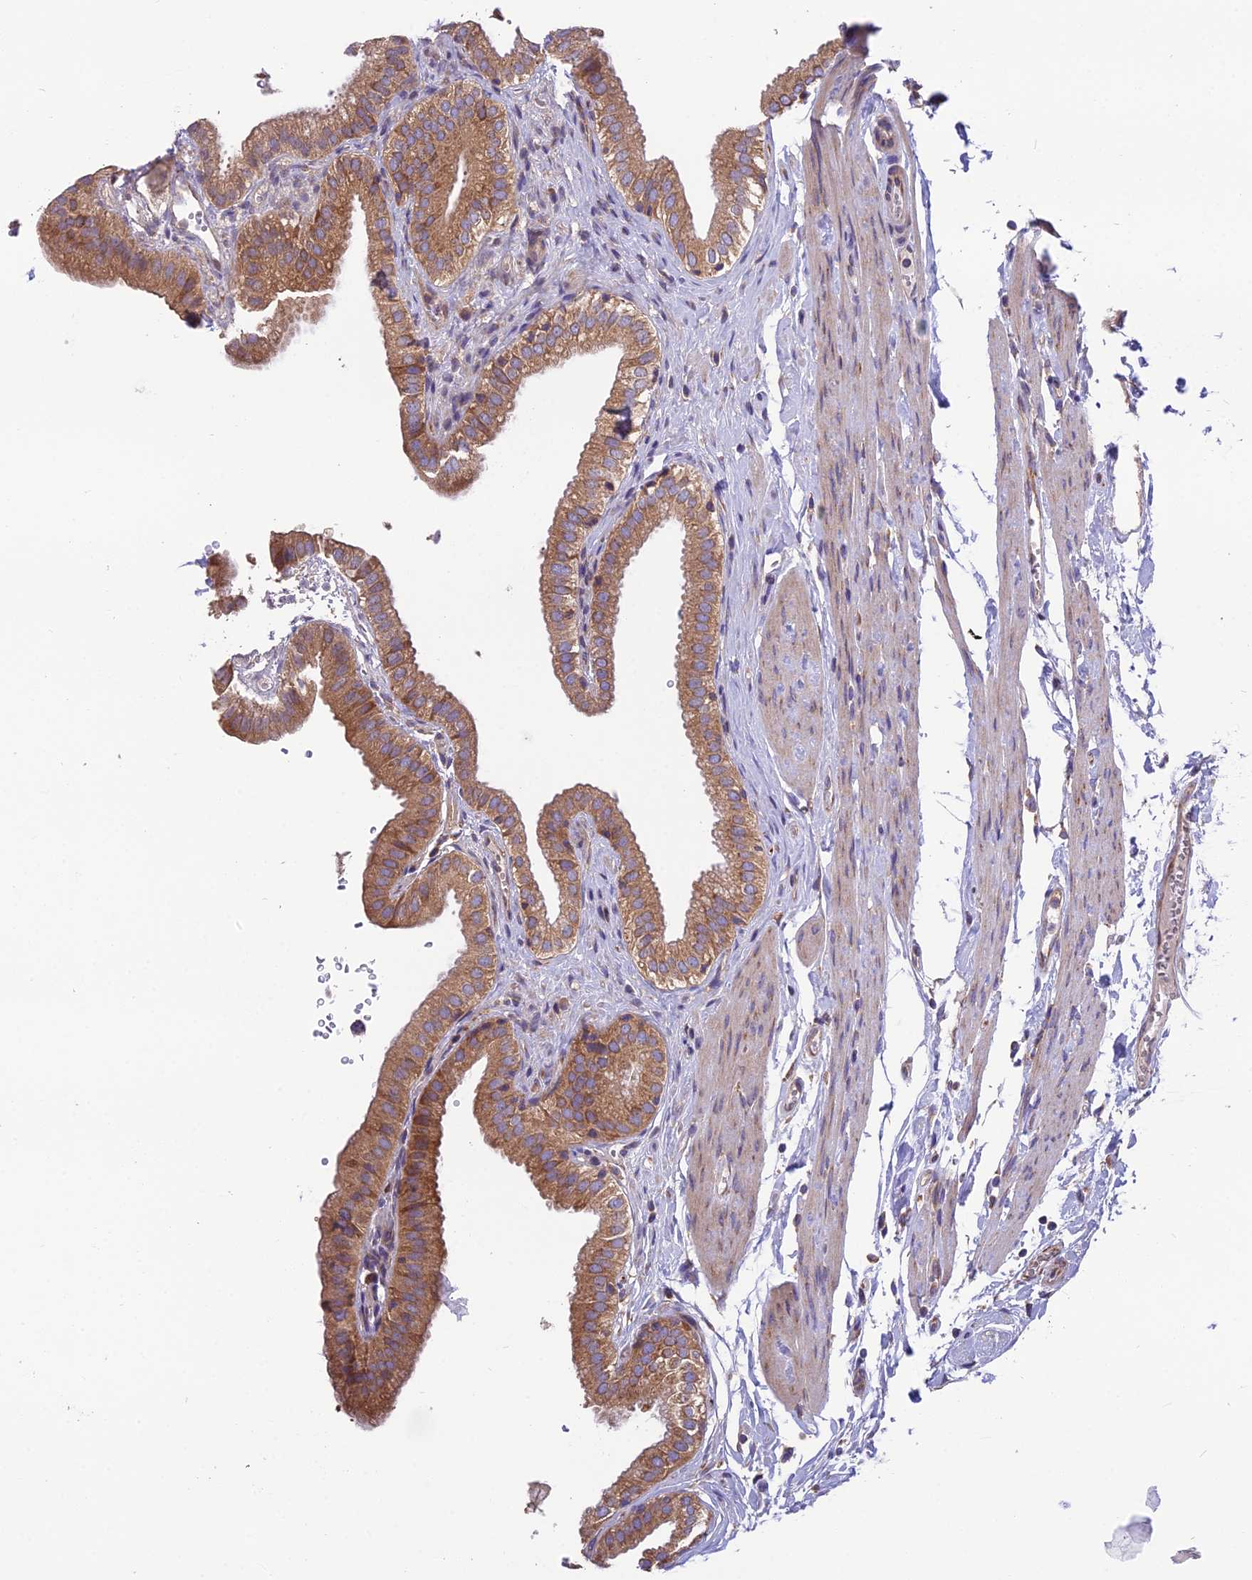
{"staining": {"intensity": "strong", "quantity": ">75%", "location": "cytoplasmic/membranous"}, "tissue": "gallbladder", "cell_type": "Glandular cells", "image_type": "normal", "snomed": [{"axis": "morphology", "description": "Normal tissue, NOS"}, {"axis": "topography", "description": "Gallbladder"}], "caption": "This histopathology image exhibits IHC staining of unremarkable gallbladder, with high strong cytoplasmic/membranous expression in about >75% of glandular cells.", "gene": "BLOC1S4", "patient": {"sex": "female", "age": 61}}